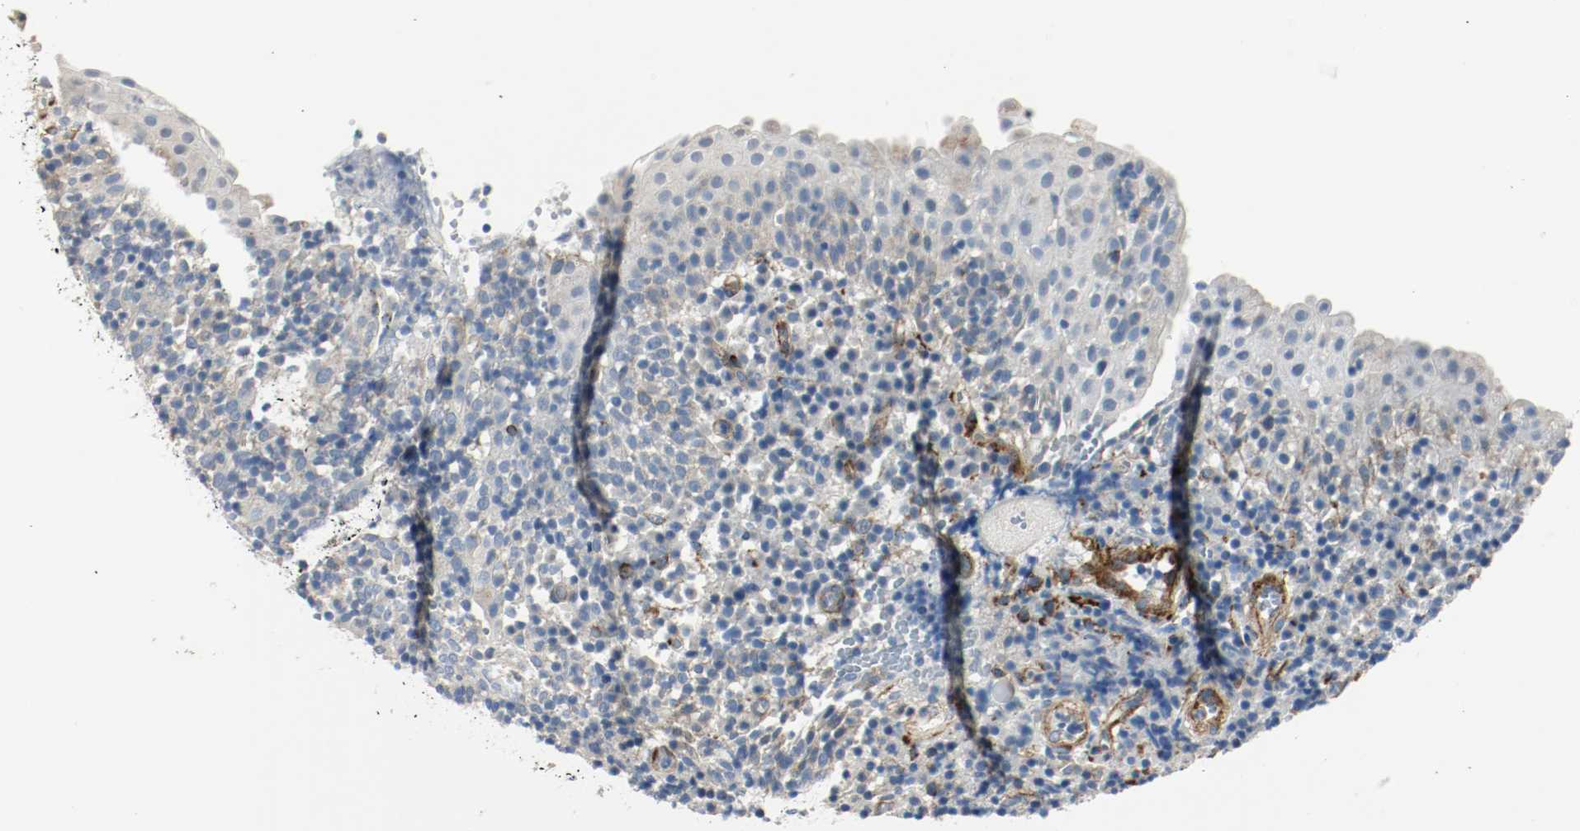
{"staining": {"intensity": "negative", "quantity": "none", "location": "none"}, "tissue": "tonsil", "cell_type": "Germinal center cells", "image_type": "normal", "snomed": [{"axis": "morphology", "description": "Normal tissue, NOS"}, {"axis": "topography", "description": "Tonsil"}], "caption": "This histopathology image is of benign tonsil stained with immunohistochemistry to label a protein in brown with the nuclei are counter-stained blue. There is no positivity in germinal center cells.", "gene": "LAMB1", "patient": {"sex": "female", "age": 40}}